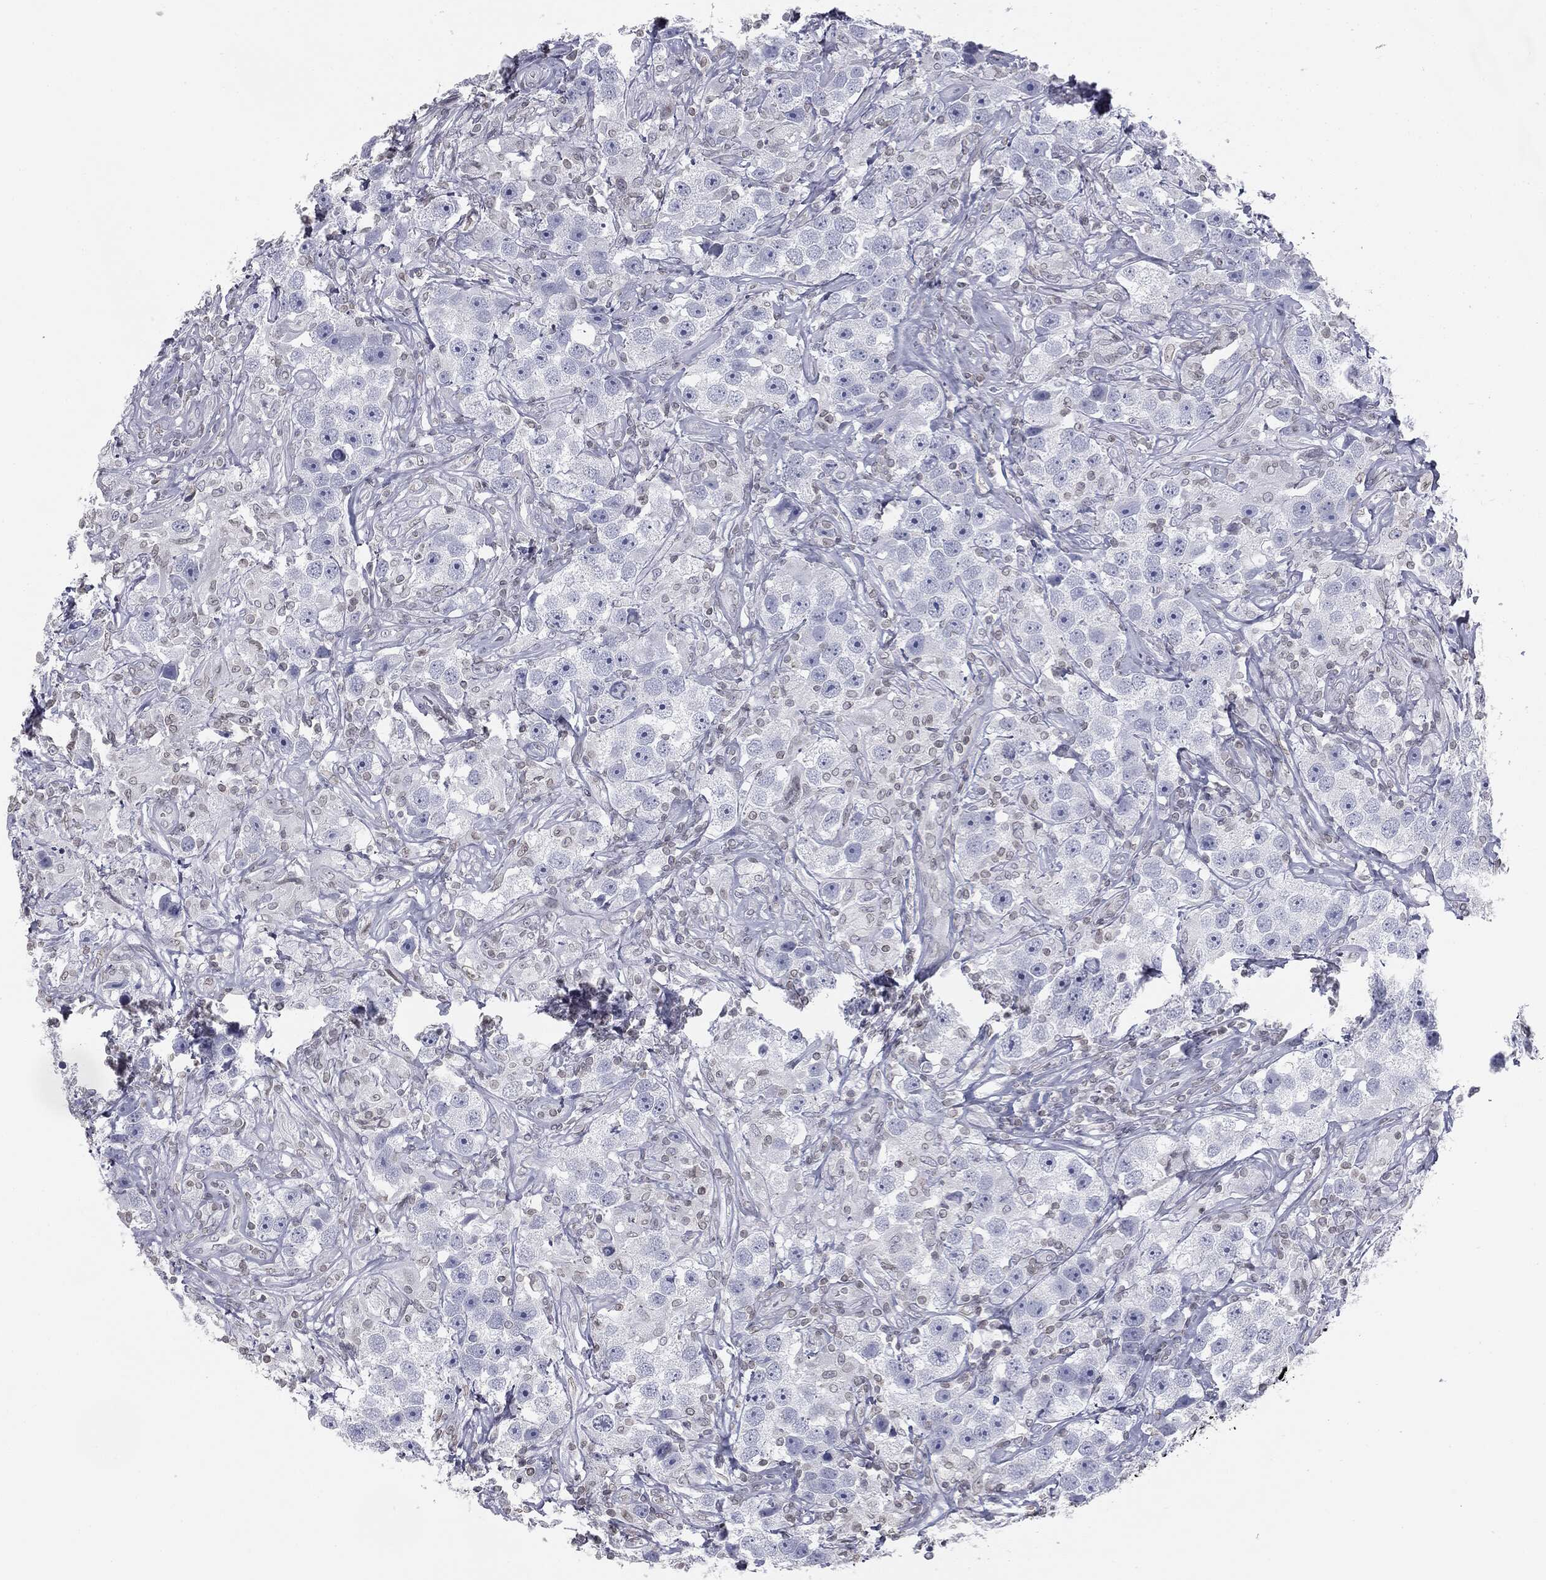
{"staining": {"intensity": "negative", "quantity": "none", "location": "none"}, "tissue": "testis cancer", "cell_type": "Tumor cells", "image_type": "cancer", "snomed": [{"axis": "morphology", "description": "Seminoma, NOS"}, {"axis": "topography", "description": "Testis"}], "caption": "High power microscopy micrograph of an IHC micrograph of testis seminoma, revealing no significant staining in tumor cells.", "gene": "ALDOB", "patient": {"sex": "male", "age": 49}}